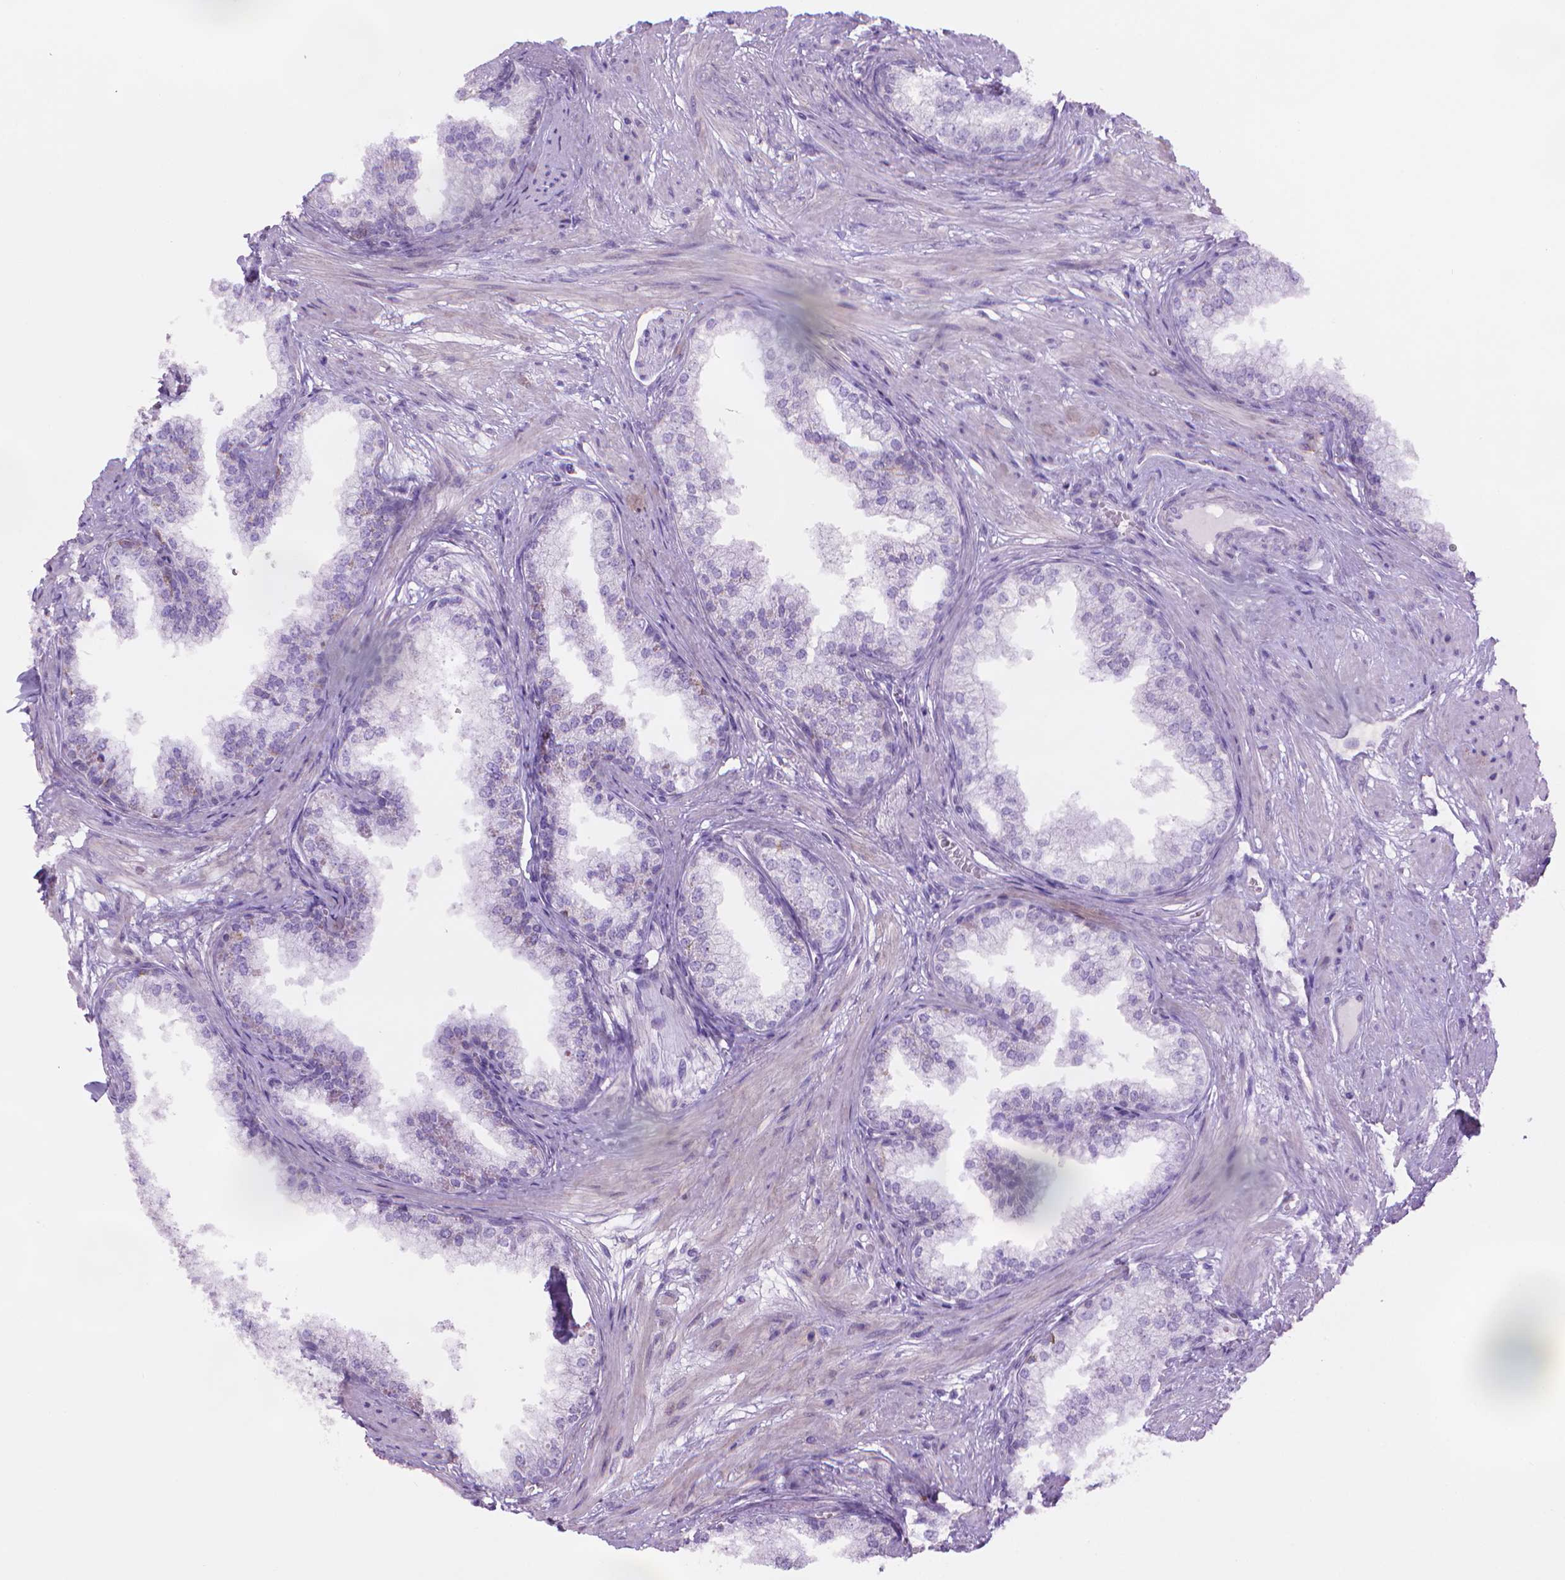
{"staining": {"intensity": "negative", "quantity": "none", "location": "none"}, "tissue": "prostate", "cell_type": "Glandular cells", "image_type": "normal", "snomed": [{"axis": "morphology", "description": "Normal tissue, NOS"}, {"axis": "topography", "description": "Prostate"}], "caption": "Immunohistochemistry (IHC) photomicrograph of unremarkable prostate: prostate stained with DAB (3,3'-diaminobenzidine) demonstrates no significant protein positivity in glandular cells.", "gene": "MUC1", "patient": {"sex": "male", "age": 79}}